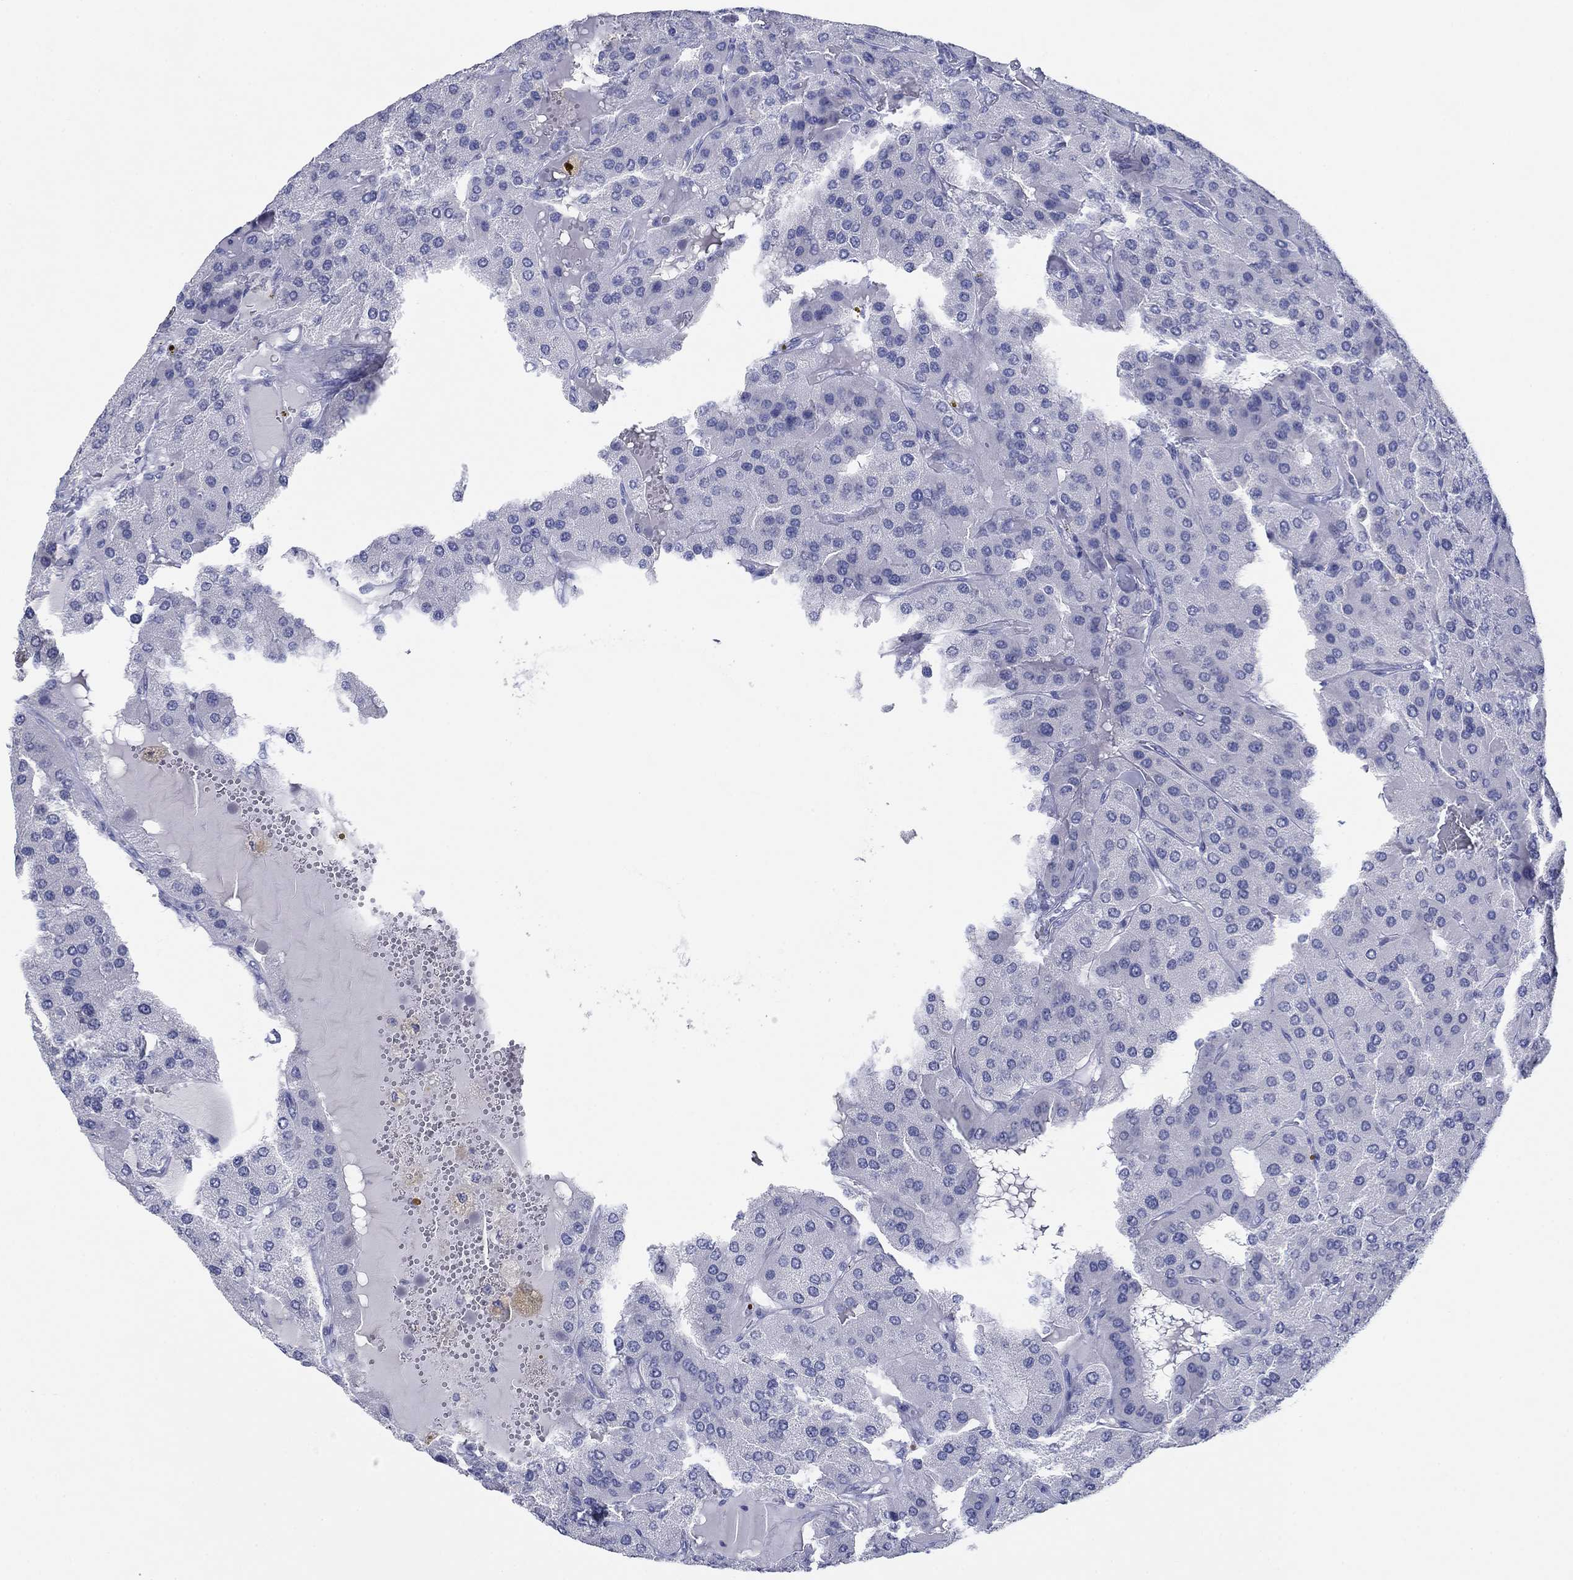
{"staining": {"intensity": "negative", "quantity": "none", "location": "none"}, "tissue": "parathyroid gland", "cell_type": "Glandular cells", "image_type": "normal", "snomed": [{"axis": "morphology", "description": "Normal tissue, NOS"}, {"axis": "morphology", "description": "Adenoma, NOS"}, {"axis": "topography", "description": "Parathyroid gland"}], "caption": "Photomicrograph shows no protein staining in glandular cells of normal parathyroid gland.", "gene": "PDYN", "patient": {"sex": "female", "age": 86}}